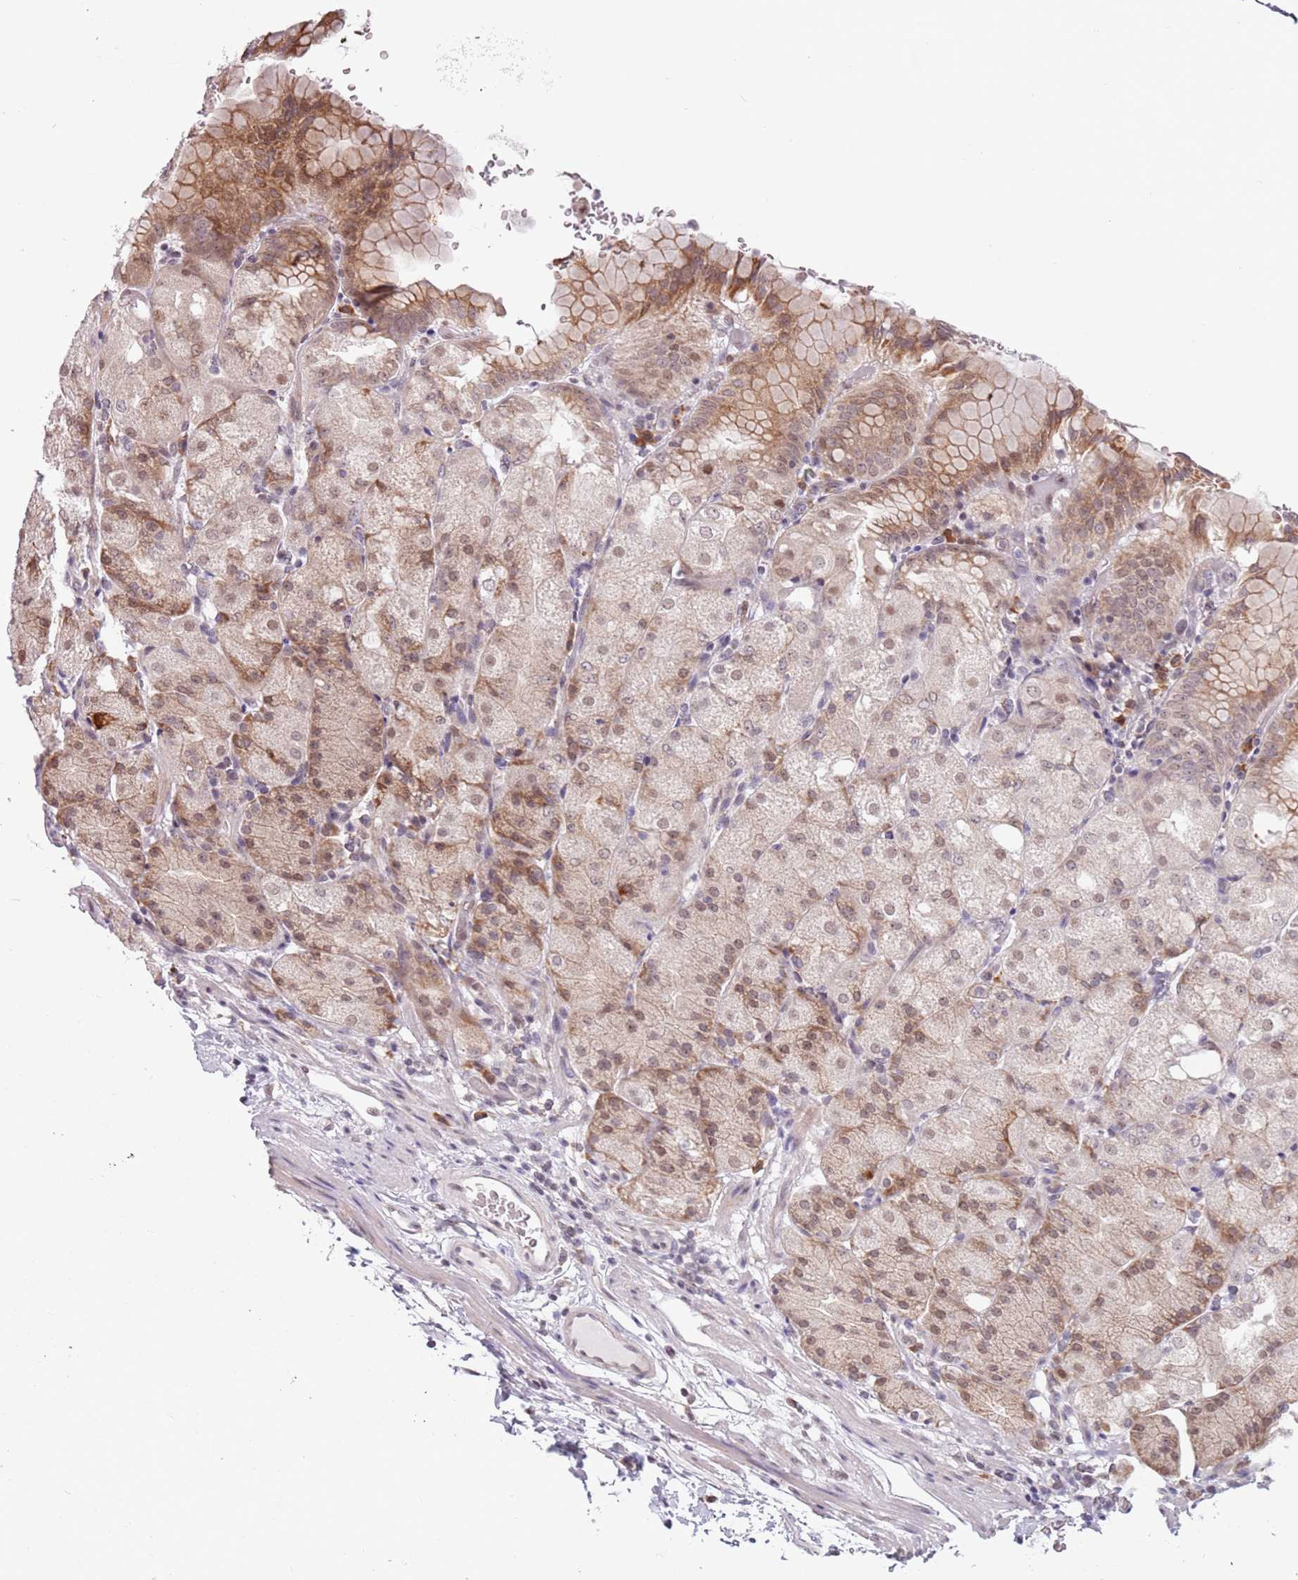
{"staining": {"intensity": "moderate", "quantity": "25%-75%", "location": "cytoplasmic/membranous,nuclear"}, "tissue": "stomach", "cell_type": "Glandular cells", "image_type": "normal", "snomed": [{"axis": "morphology", "description": "Normal tissue, NOS"}, {"axis": "topography", "description": "Stomach, upper"}, {"axis": "topography", "description": "Stomach, lower"}], "caption": "An image of stomach stained for a protein displays moderate cytoplasmic/membranous,nuclear brown staining in glandular cells. The protein is stained brown, and the nuclei are stained in blue (DAB IHC with brightfield microscopy, high magnification).", "gene": "BARD1", "patient": {"sex": "male", "age": 62}}